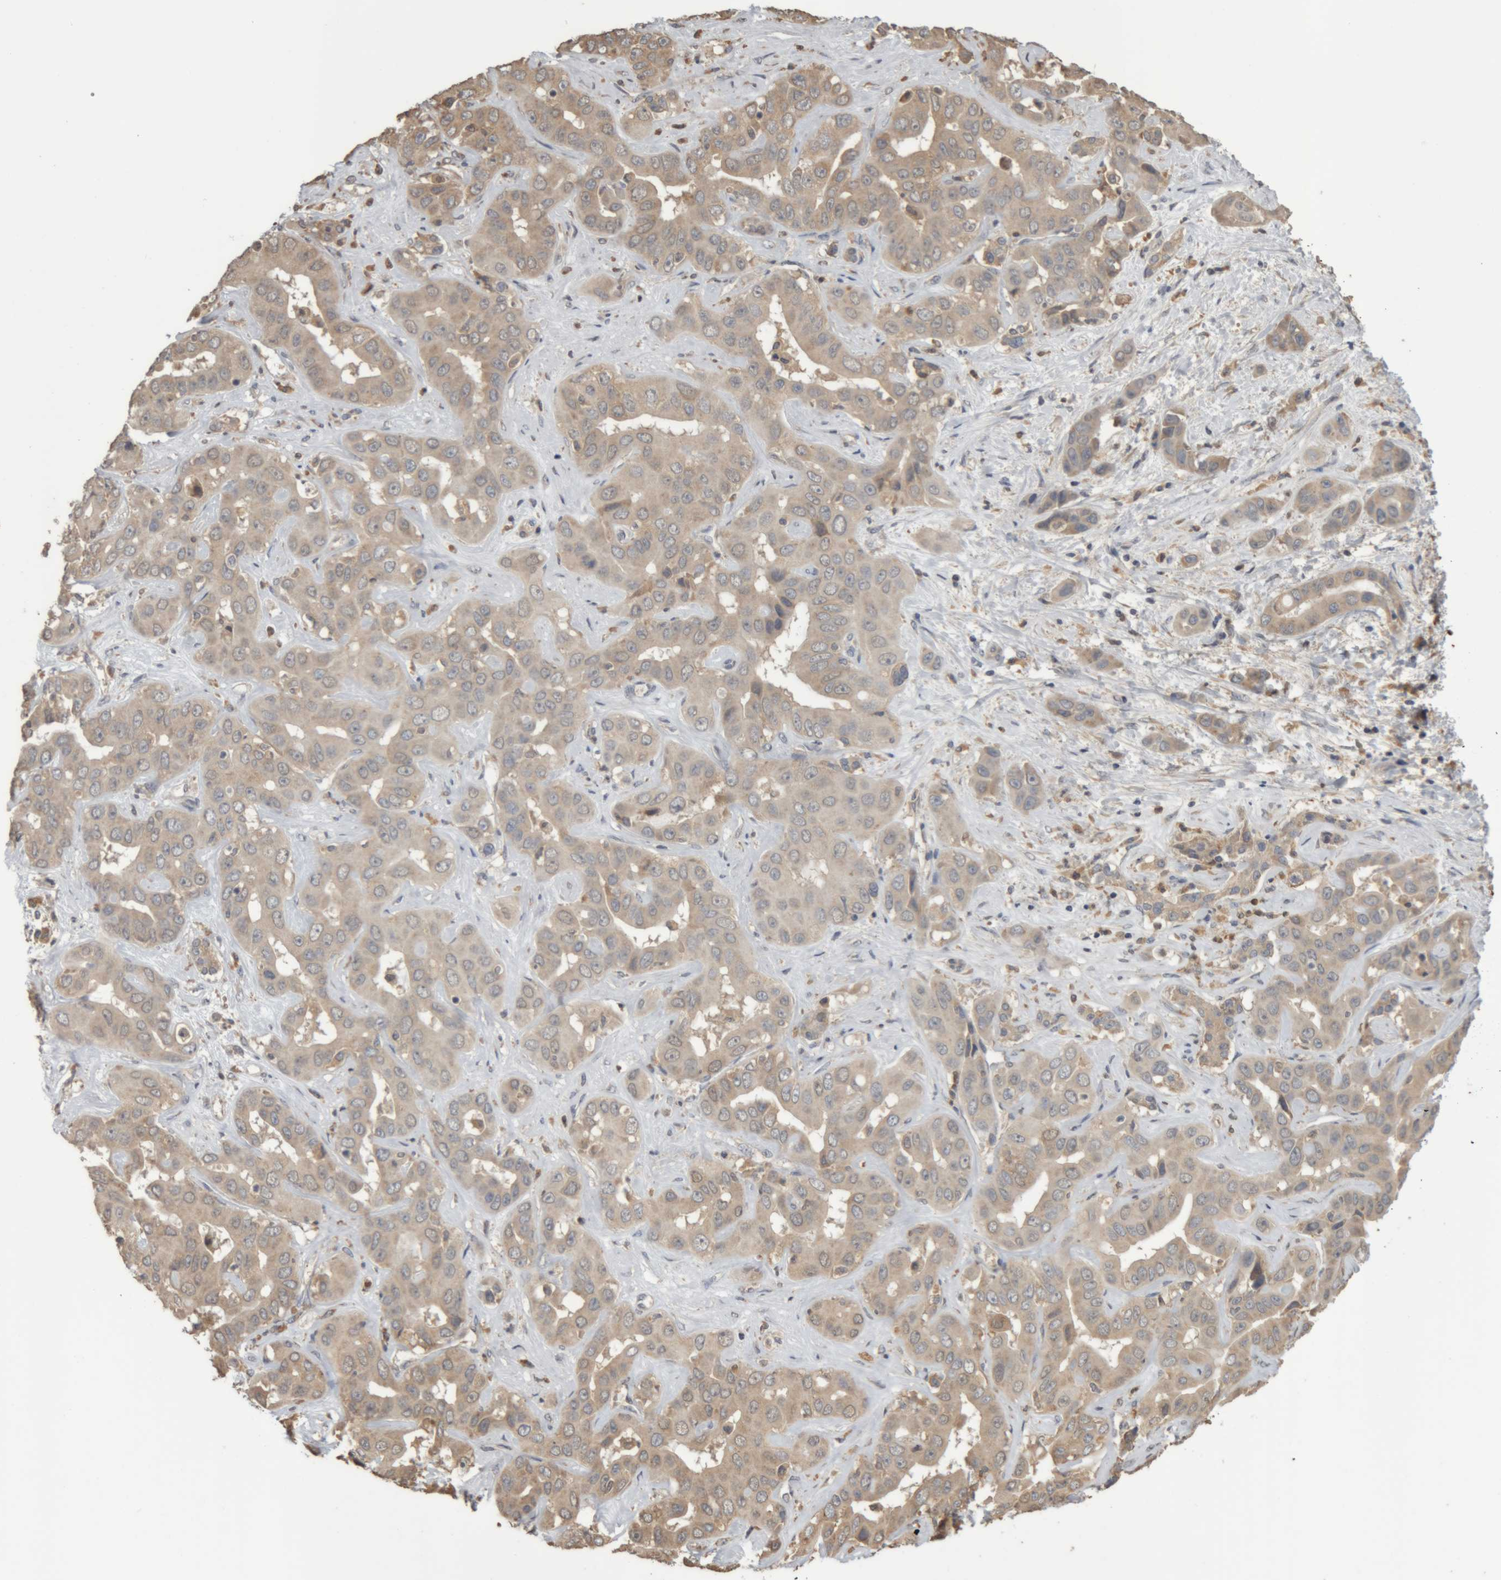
{"staining": {"intensity": "weak", "quantity": "<25%", "location": "cytoplasmic/membranous"}, "tissue": "liver cancer", "cell_type": "Tumor cells", "image_type": "cancer", "snomed": [{"axis": "morphology", "description": "Cholangiocarcinoma"}, {"axis": "topography", "description": "Liver"}], "caption": "Tumor cells are negative for brown protein staining in liver cholangiocarcinoma.", "gene": "TMED7", "patient": {"sex": "female", "age": 52}}